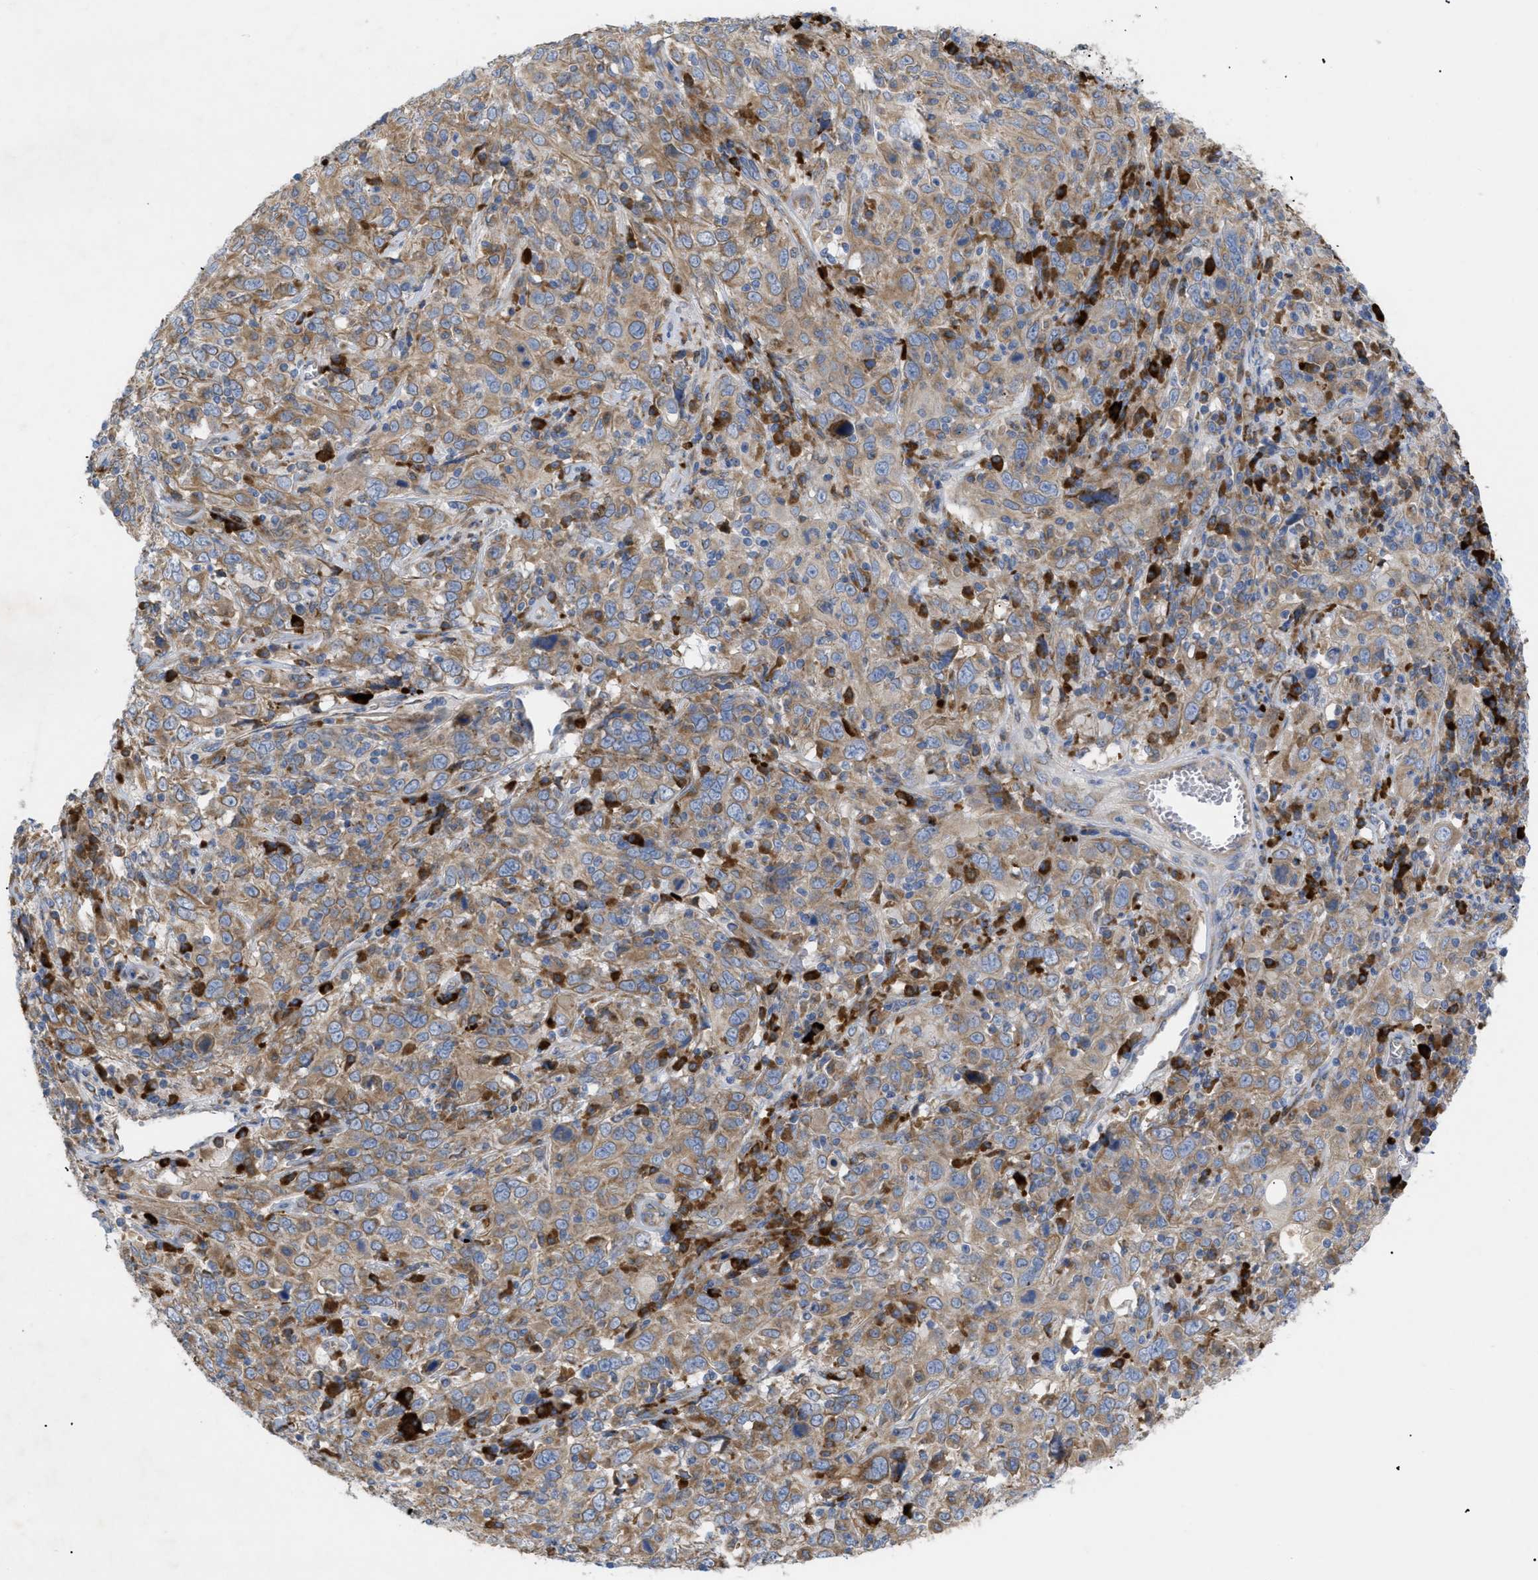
{"staining": {"intensity": "moderate", "quantity": ">75%", "location": "cytoplasmic/membranous"}, "tissue": "cervical cancer", "cell_type": "Tumor cells", "image_type": "cancer", "snomed": [{"axis": "morphology", "description": "Squamous cell carcinoma, NOS"}, {"axis": "topography", "description": "Cervix"}], "caption": "Cervical squamous cell carcinoma stained with a brown dye displays moderate cytoplasmic/membranous positive staining in about >75% of tumor cells.", "gene": "SLC50A1", "patient": {"sex": "female", "age": 46}}